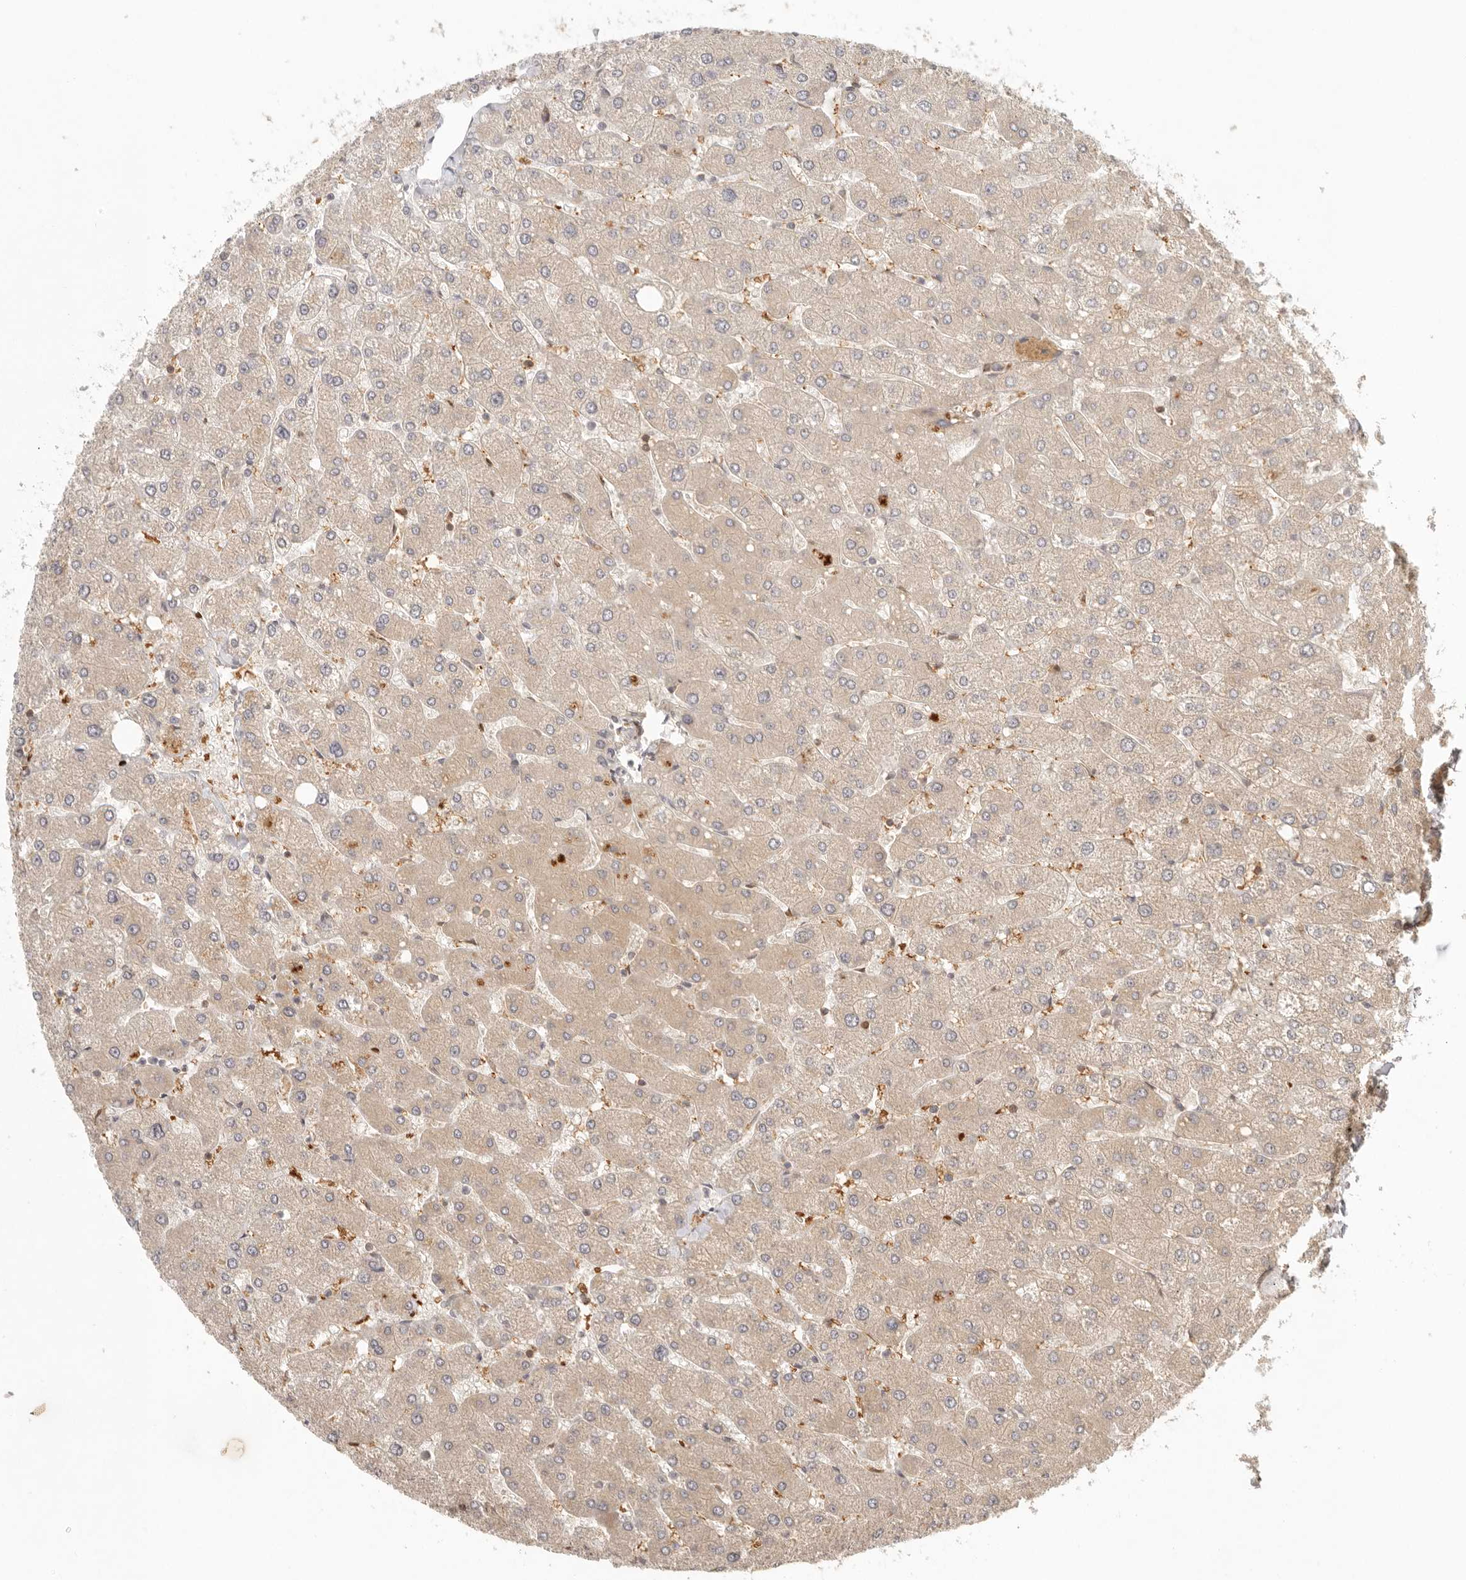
{"staining": {"intensity": "weak", "quantity": ">75%", "location": "cytoplasmic/membranous"}, "tissue": "liver", "cell_type": "Cholangiocytes", "image_type": "normal", "snomed": [{"axis": "morphology", "description": "Normal tissue, NOS"}, {"axis": "topography", "description": "Liver"}], "caption": "Immunohistochemistry (IHC) histopathology image of unremarkable liver: liver stained using IHC shows low levels of weak protein expression localized specifically in the cytoplasmic/membranous of cholangiocytes, appearing as a cytoplasmic/membranous brown color.", "gene": "AHDC1", "patient": {"sex": "male", "age": 55}}